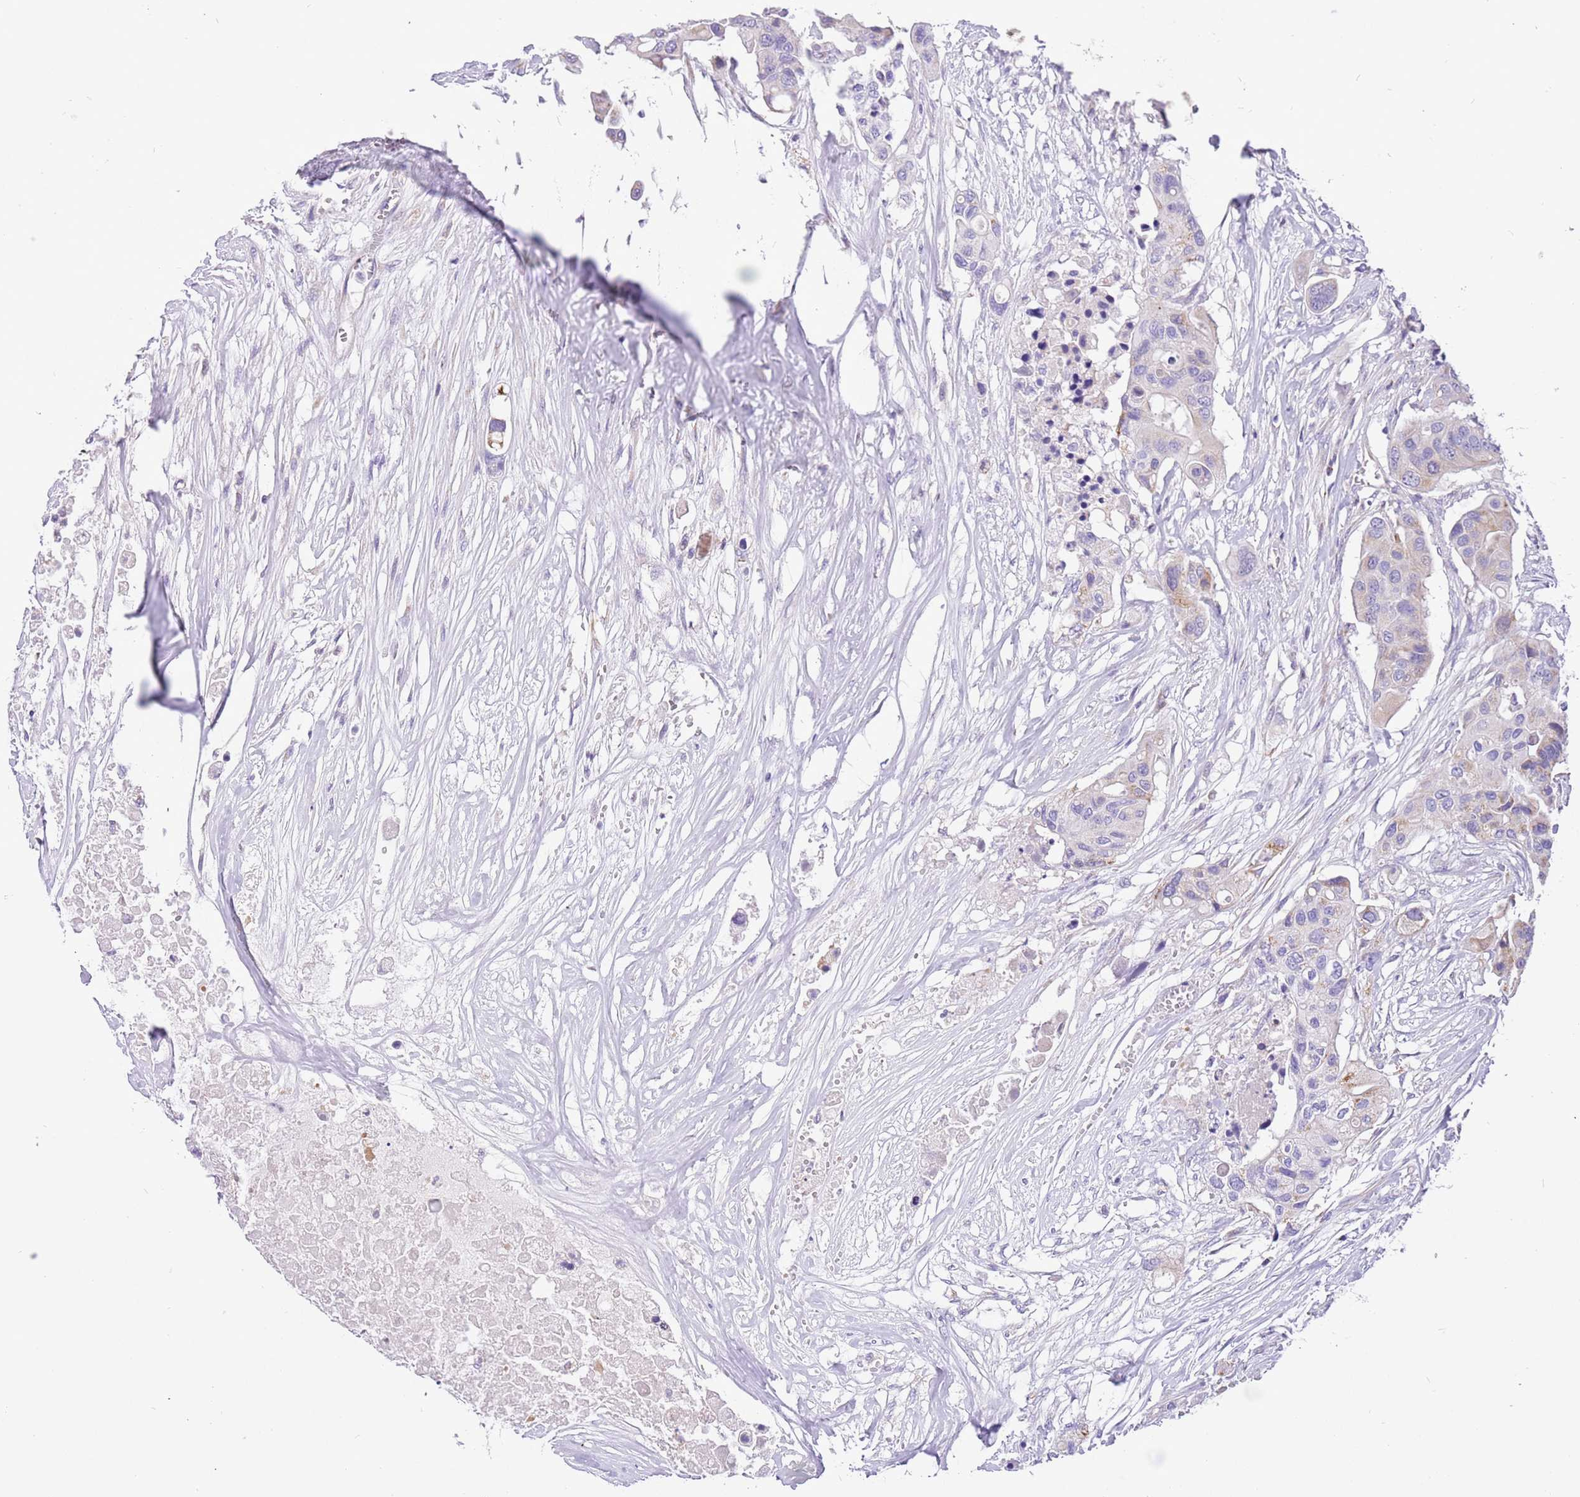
{"staining": {"intensity": "negative", "quantity": "none", "location": "none"}, "tissue": "colorectal cancer", "cell_type": "Tumor cells", "image_type": "cancer", "snomed": [{"axis": "morphology", "description": "Adenocarcinoma, NOS"}, {"axis": "topography", "description": "Colon"}], "caption": "The immunohistochemistry (IHC) photomicrograph has no significant expression in tumor cells of colorectal adenocarcinoma tissue.", "gene": "COX17", "patient": {"sex": "male", "age": 77}}